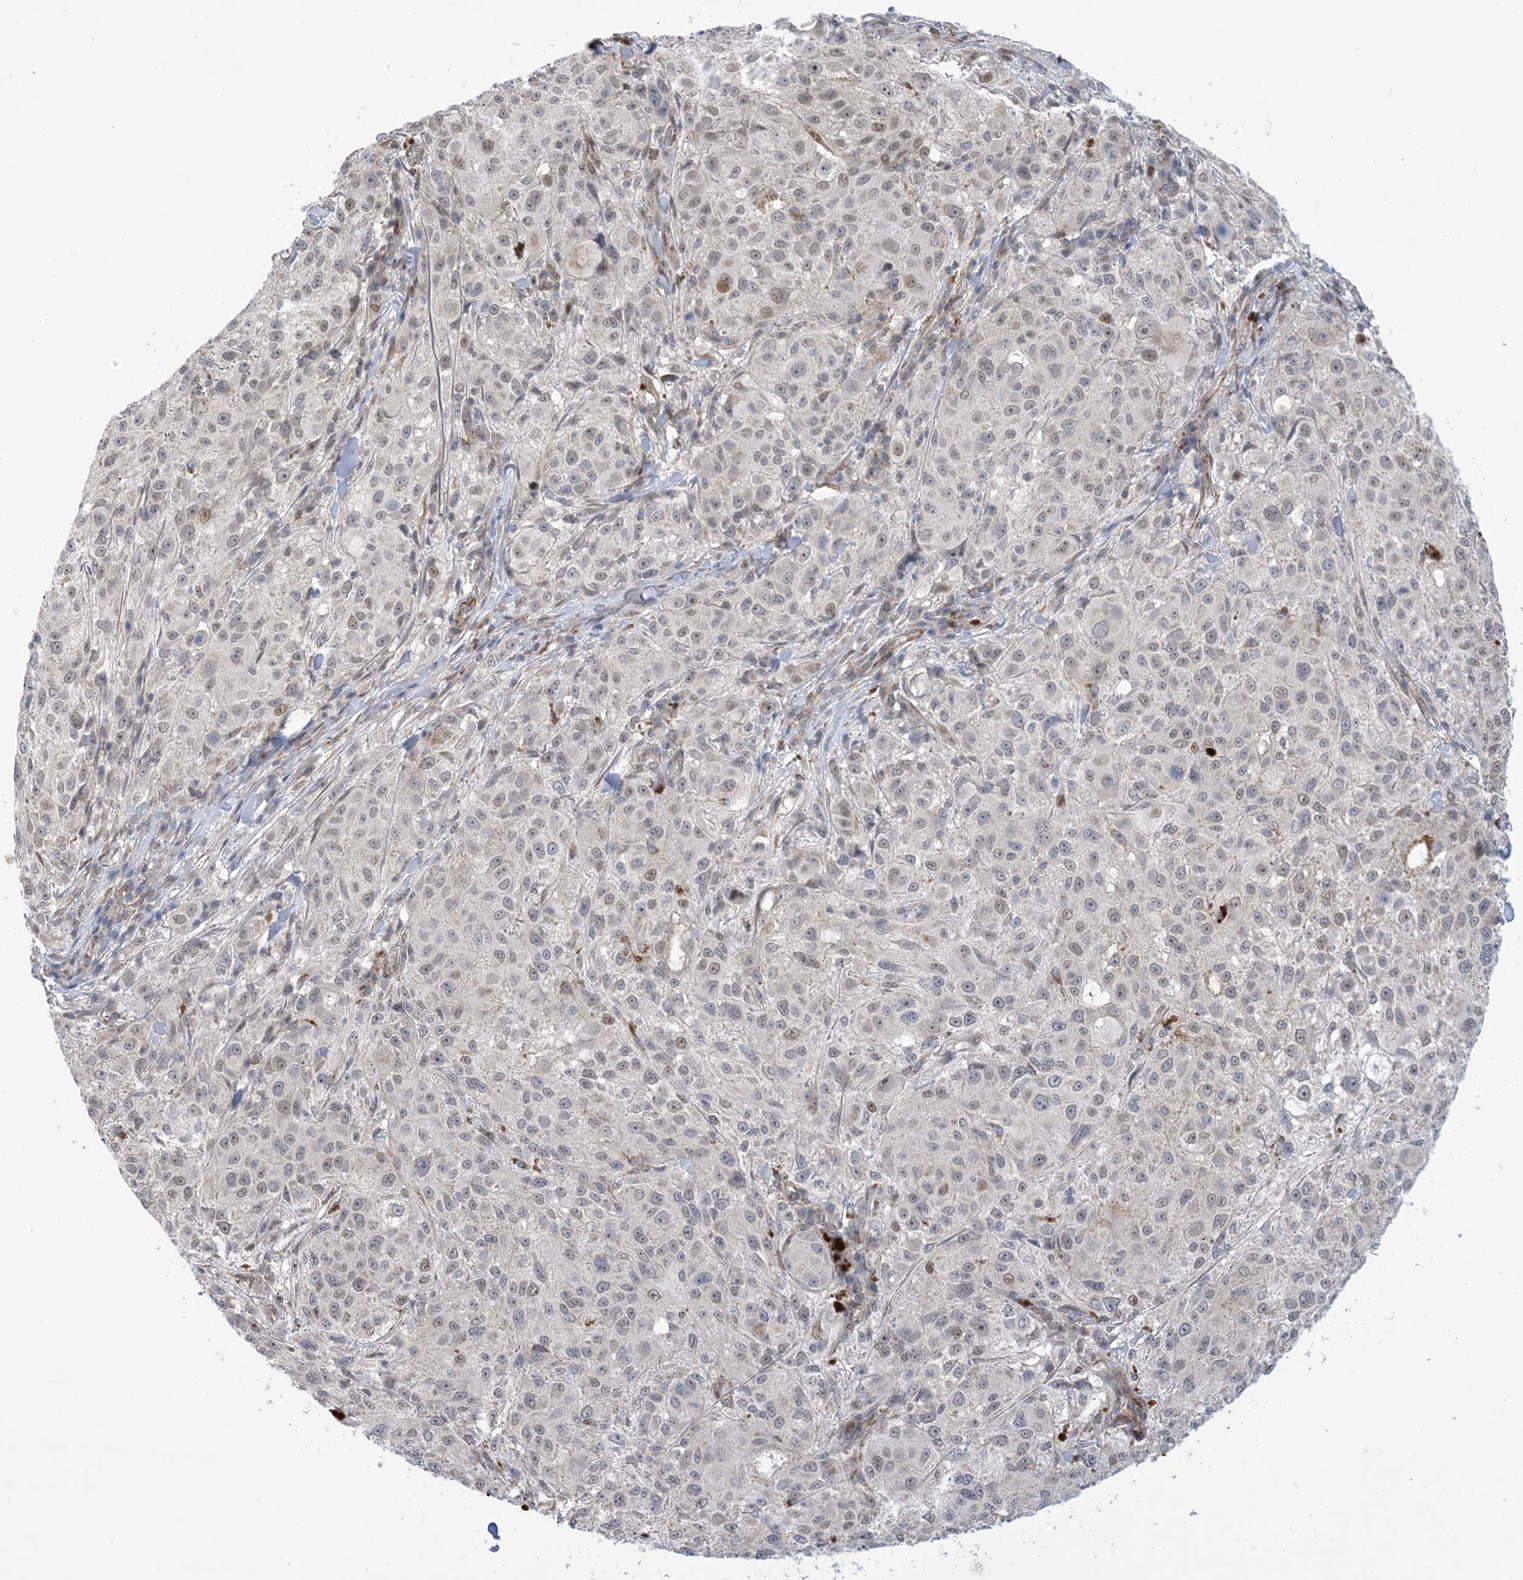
{"staining": {"intensity": "negative", "quantity": "none", "location": "none"}, "tissue": "melanoma", "cell_type": "Tumor cells", "image_type": "cancer", "snomed": [{"axis": "morphology", "description": "Necrosis, NOS"}, {"axis": "morphology", "description": "Malignant melanoma, NOS"}, {"axis": "topography", "description": "Skin"}], "caption": "IHC of human melanoma shows no staining in tumor cells.", "gene": "ZNF8", "patient": {"sex": "female", "age": 87}}